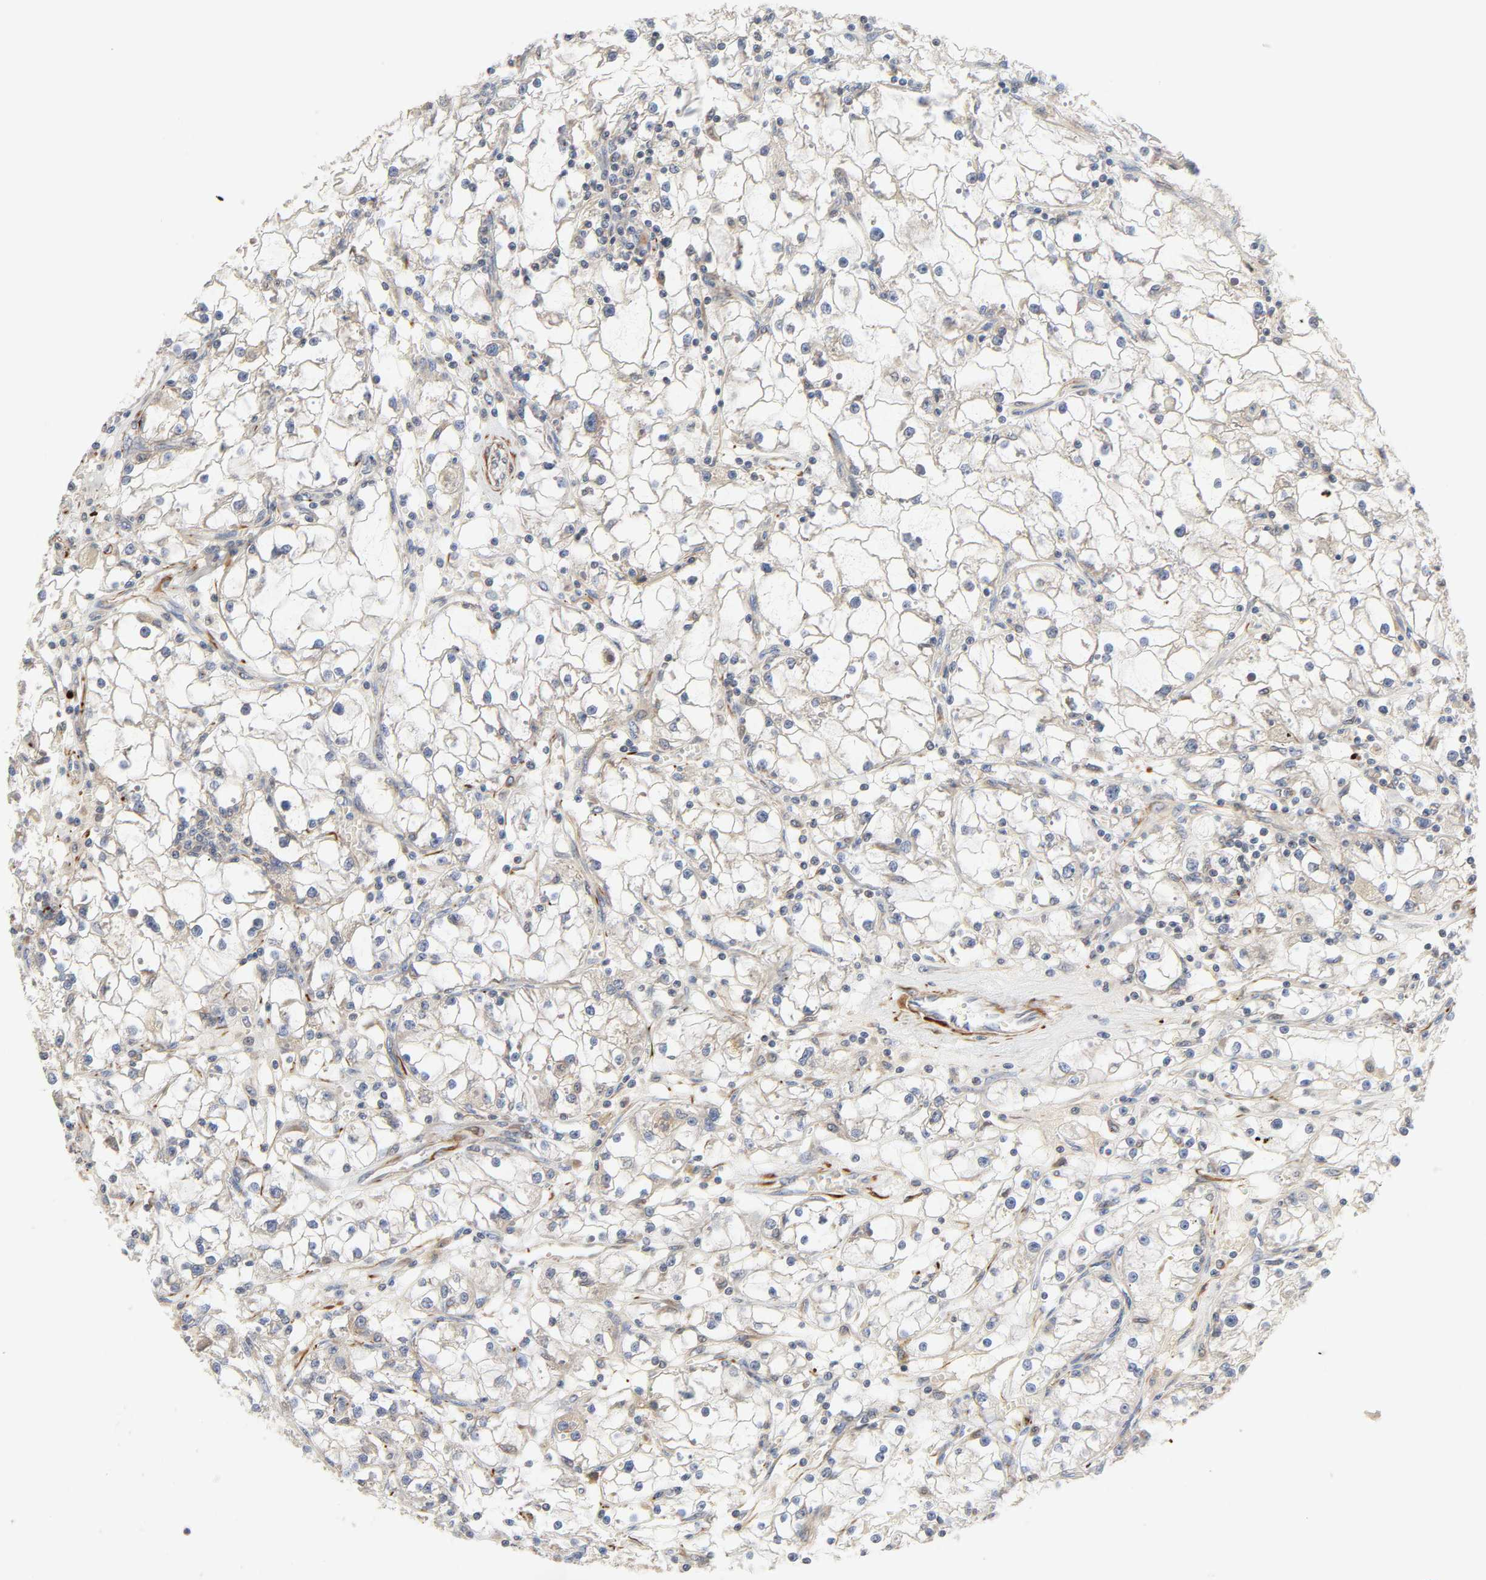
{"staining": {"intensity": "weak", "quantity": "<25%", "location": "cytoplasmic/membranous"}, "tissue": "renal cancer", "cell_type": "Tumor cells", "image_type": "cancer", "snomed": [{"axis": "morphology", "description": "Adenocarcinoma, NOS"}, {"axis": "topography", "description": "Kidney"}], "caption": "Tumor cells are negative for protein expression in human adenocarcinoma (renal).", "gene": "FAM118A", "patient": {"sex": "male", "age": 56}}